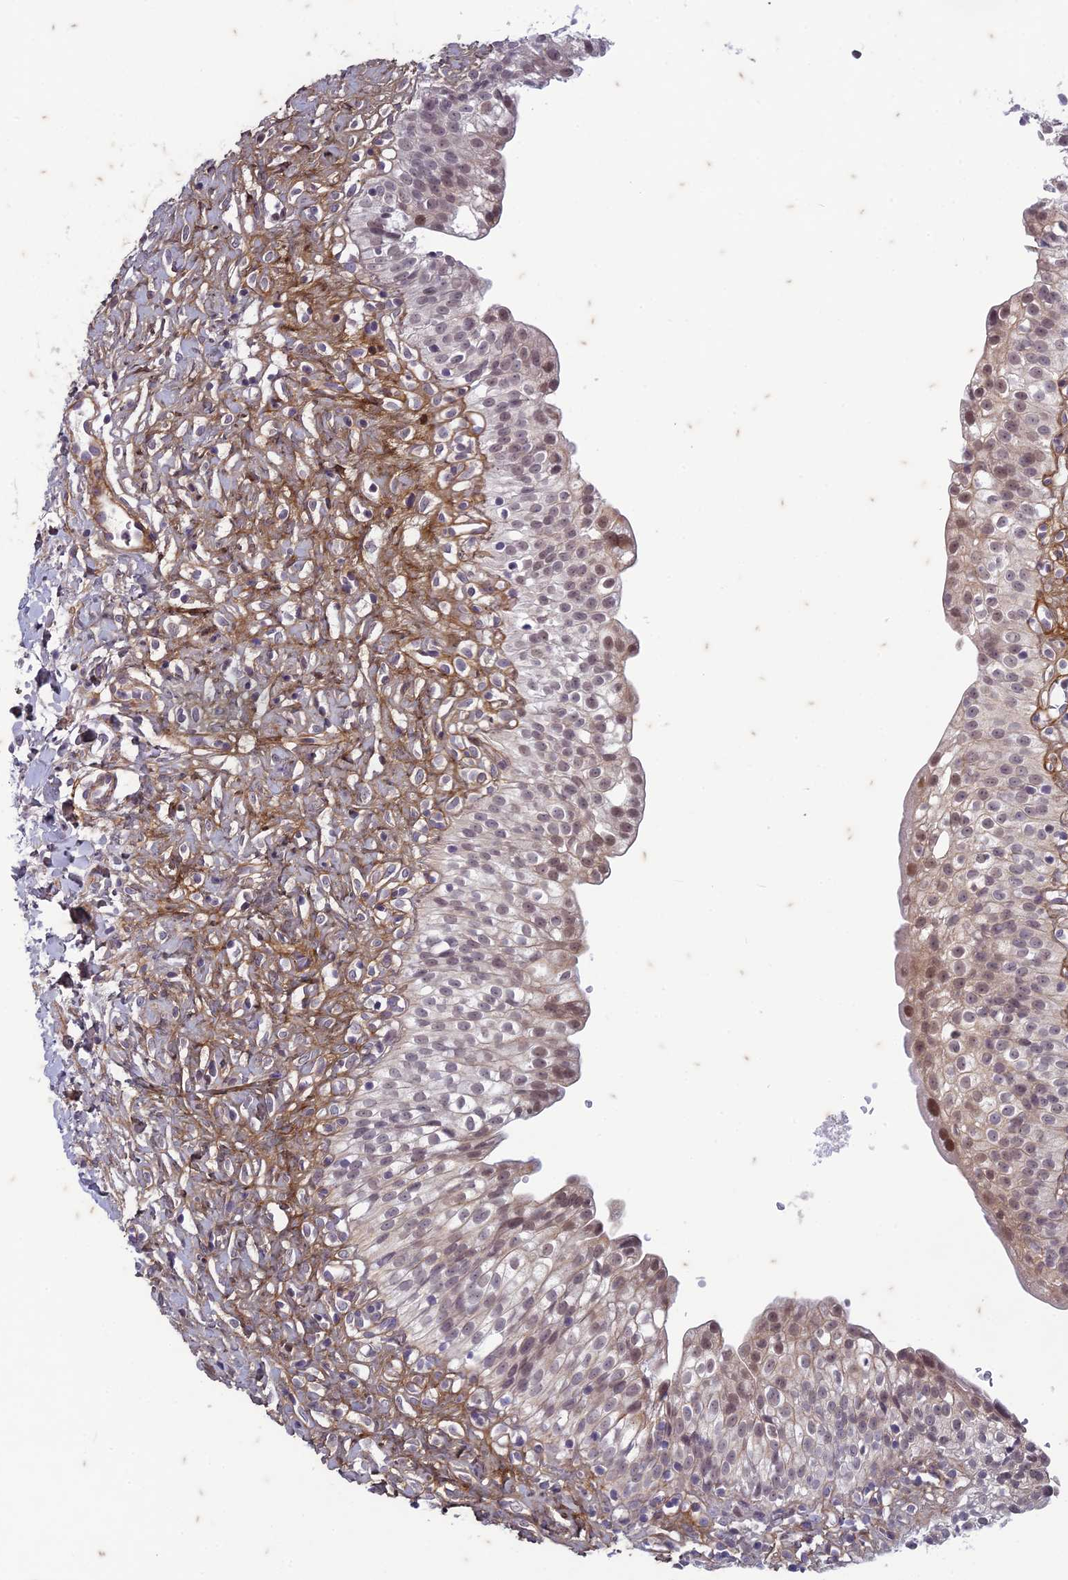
{"staining": {"intensity": "moderate", "quantity": "<25%", "location": "nuclear"}, "tissue": "urinary bladder", "cell_type": "Urothelial cells", "image_type": "normal", "snomed": [{"axis": "morphology", "description": "Normal tissue, NOS"}, {"axis": "topography", "description": "Urinary bladder"}], "caption": "Protein expression analysis of unremarkable urinary bladder reveals moderate nuclear expression in approximately <25% of urothelial cells.", "gene": "PABPN1L", "patient": {"sex": "male", "age": 51}}